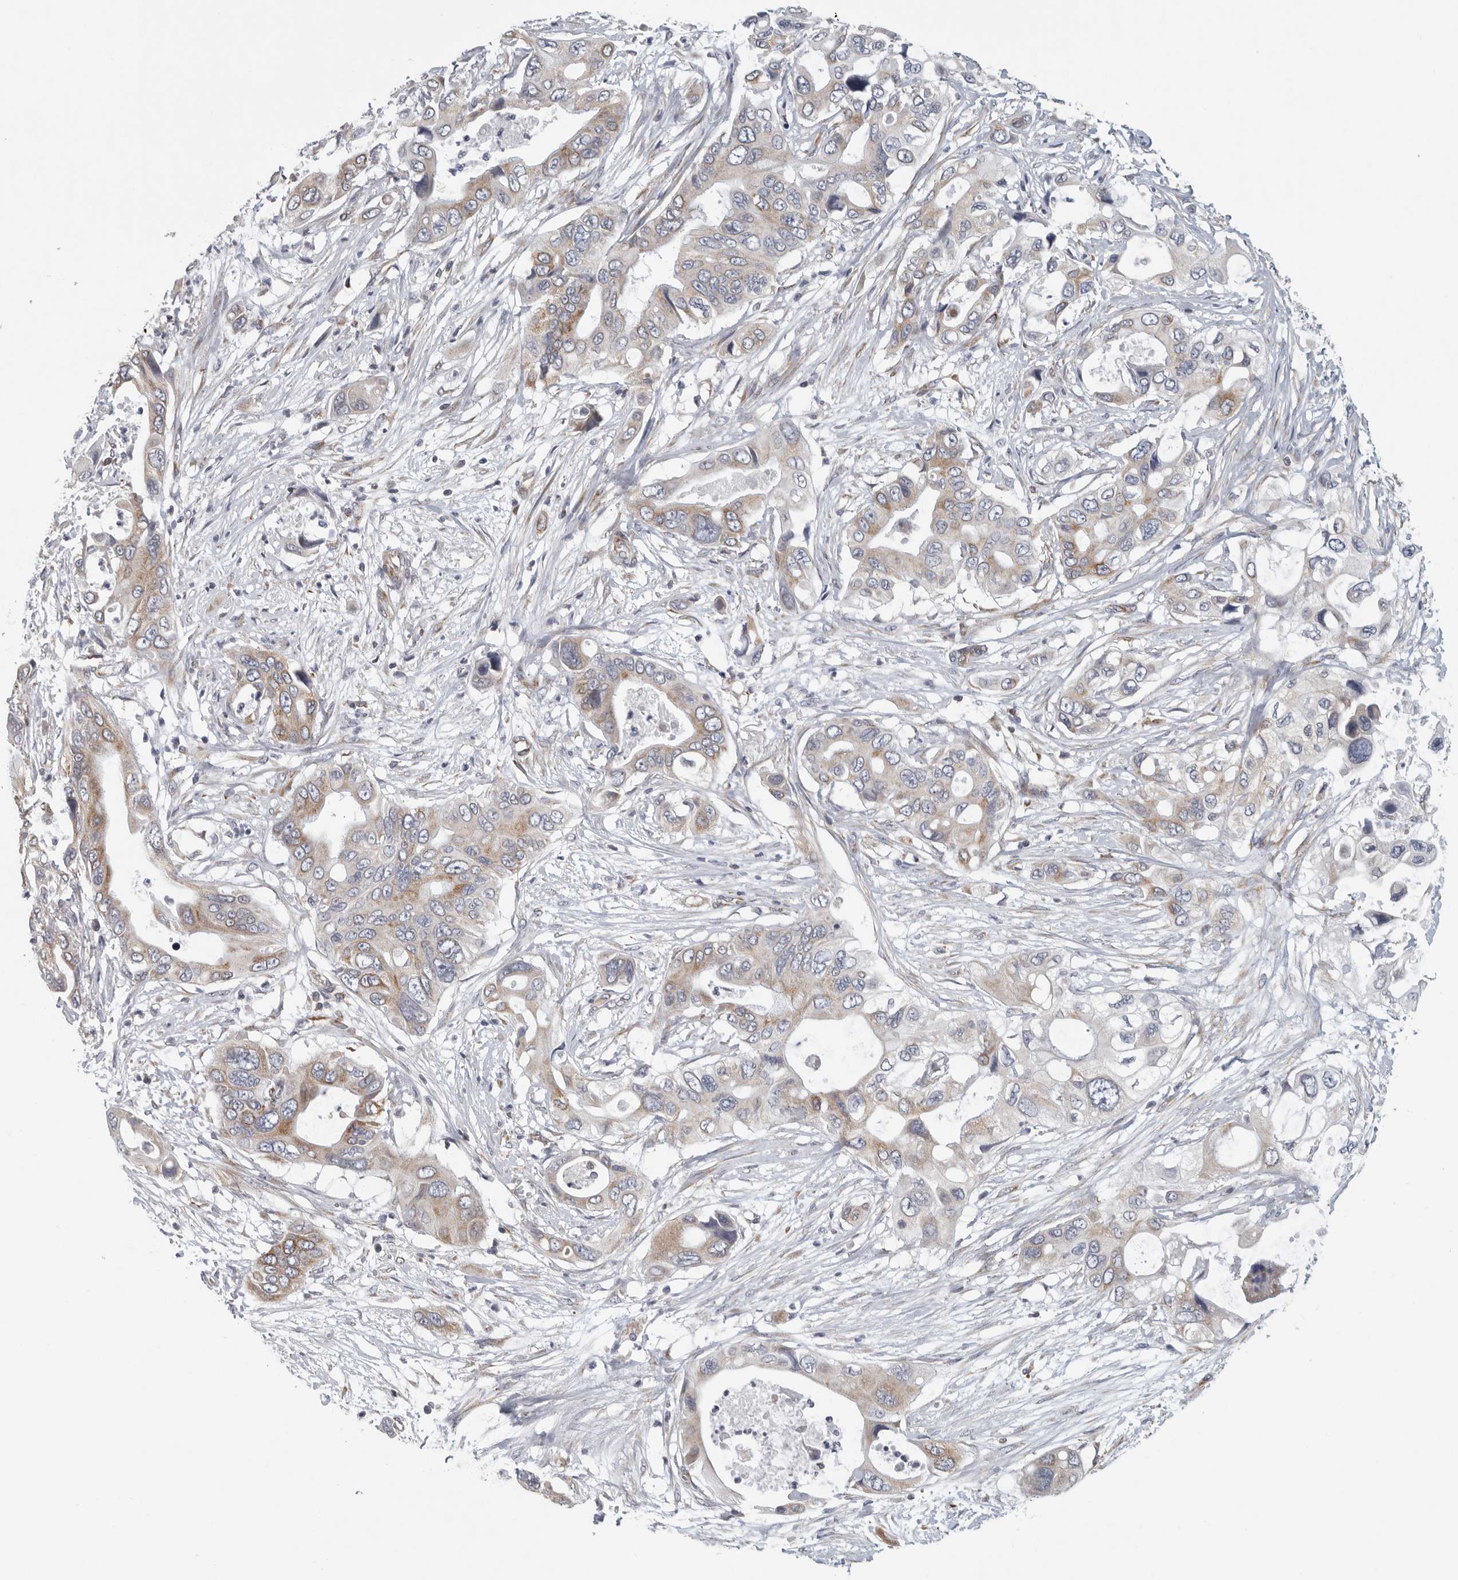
{"staining": {"intensity": "moderate", "quantity": "25%-75%", "location": "cytoplasmic/membranous"}, "tissue": "pancreatic cancer", "cell_type": "Tumor cells", "image_type": "cancer", "snomed": [{"axis": "morphology", "description": "Adenocarcinoma, NOS"}, {"axis": "topography", "description": "Pancreas"}], "caption": "DAB immunohistochemical staining of human adenocarcinoma (pancreatic) displays moderate cytoplasmic/membranous protein expression in approximately 25%-75% of tumor cells.", "gene": "FKBP8", "patient": {"sex": "male", "age": 66}}